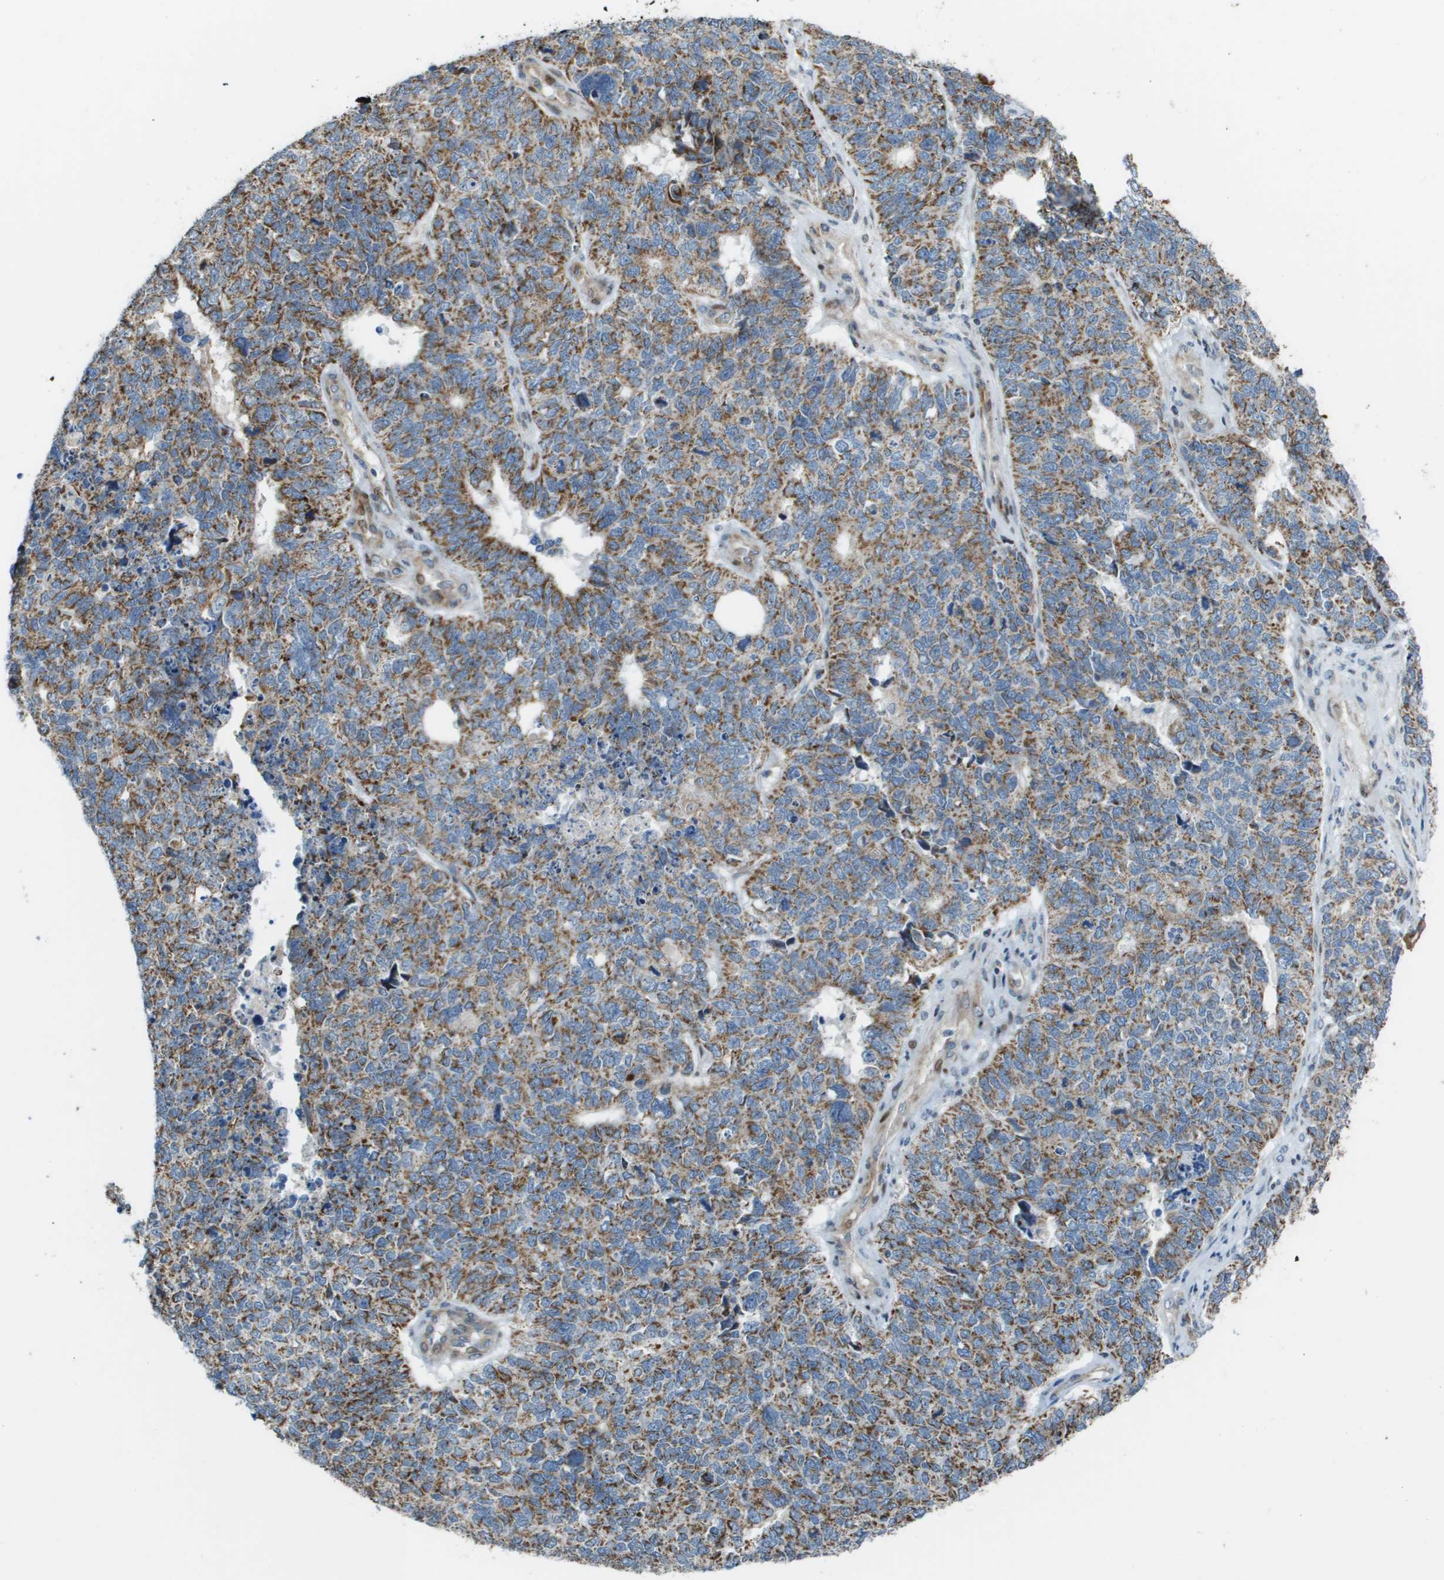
{"staining": {"intensity": "moderate", "quantity": ">75%", "location": "cytoplasmic/membranous"}, "tissue": "cervical cancer", "cell_type": "Tumor cells", "image_type": "cancer", "snomed": [{"axis": "morphology", "description": "Squamous cell carcinoma, NOS"}, {"axis": "topography", "description": "Cervix"}], "caption": "Approximately >75% of tumor cells in cervical cancer demonstrate moderate cytoplasmic/membranous protein positivity as visualized by brown immunohistochemical staining.", "gene": "MGAT3", "patient": {"sex": "female", "age": 63}}